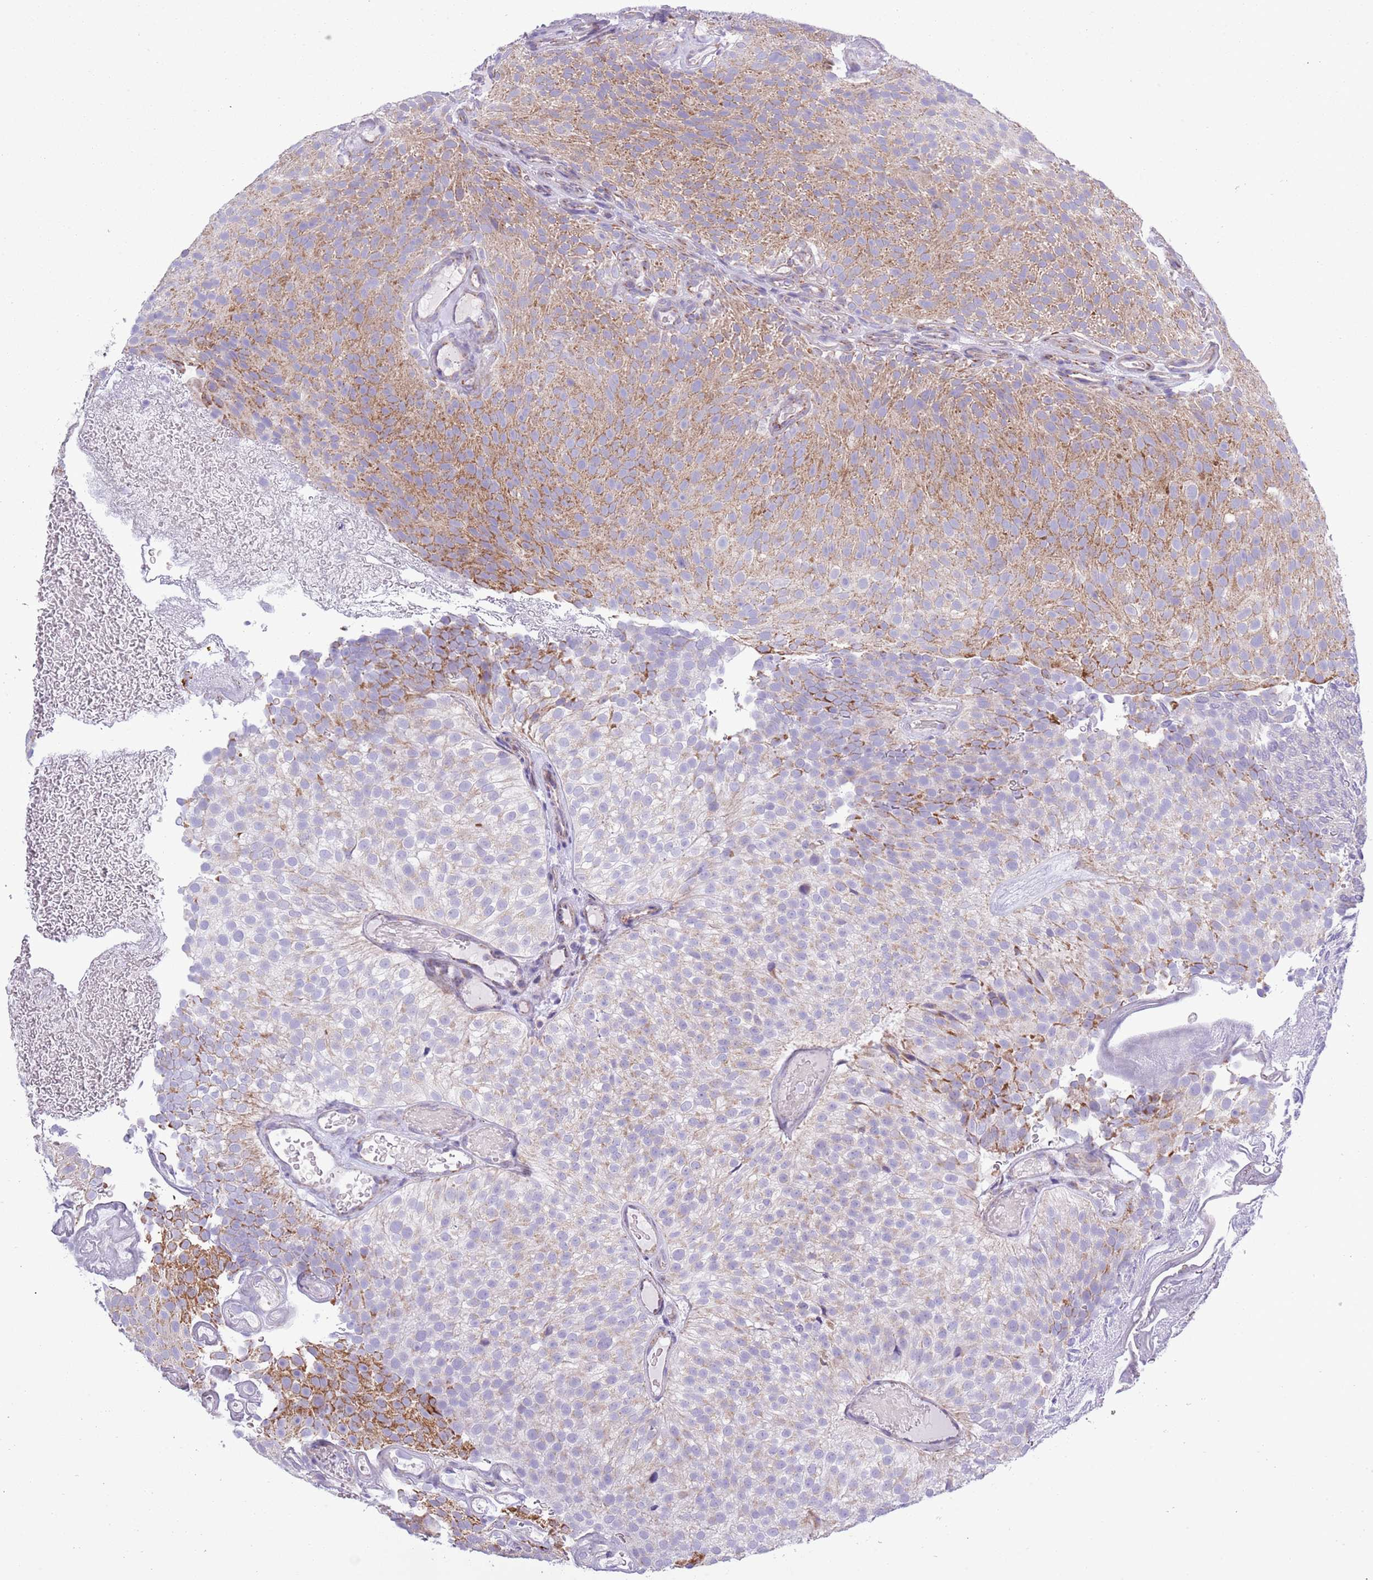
{"staining": {"intensity": "moderate", "quantity": "25%-75%", "location": "cytoplasmic/membranous"}, "tissue": "urothelial cancer", "cell_type": "Tumor cells", "image_type": "cancer", "snomed": [{"axis": "morphology", "description": "Urothelial carcinoma, Low grade"}, {"axis": "topography", "description": "Urinary bladder"}], "caption": "IHC micrograph of neoplastic tissue: urothelial cancer stained using immunohistochemistry (IHC) demonstrates medium levels of moderate protein expression localized specifically in the cytoplasmic/membranous of tumor cells, appearing as a cytoplasmic/membranous brown color.", "gene": "MOCOS", "patient": {"sex": "male", "age": 78}}